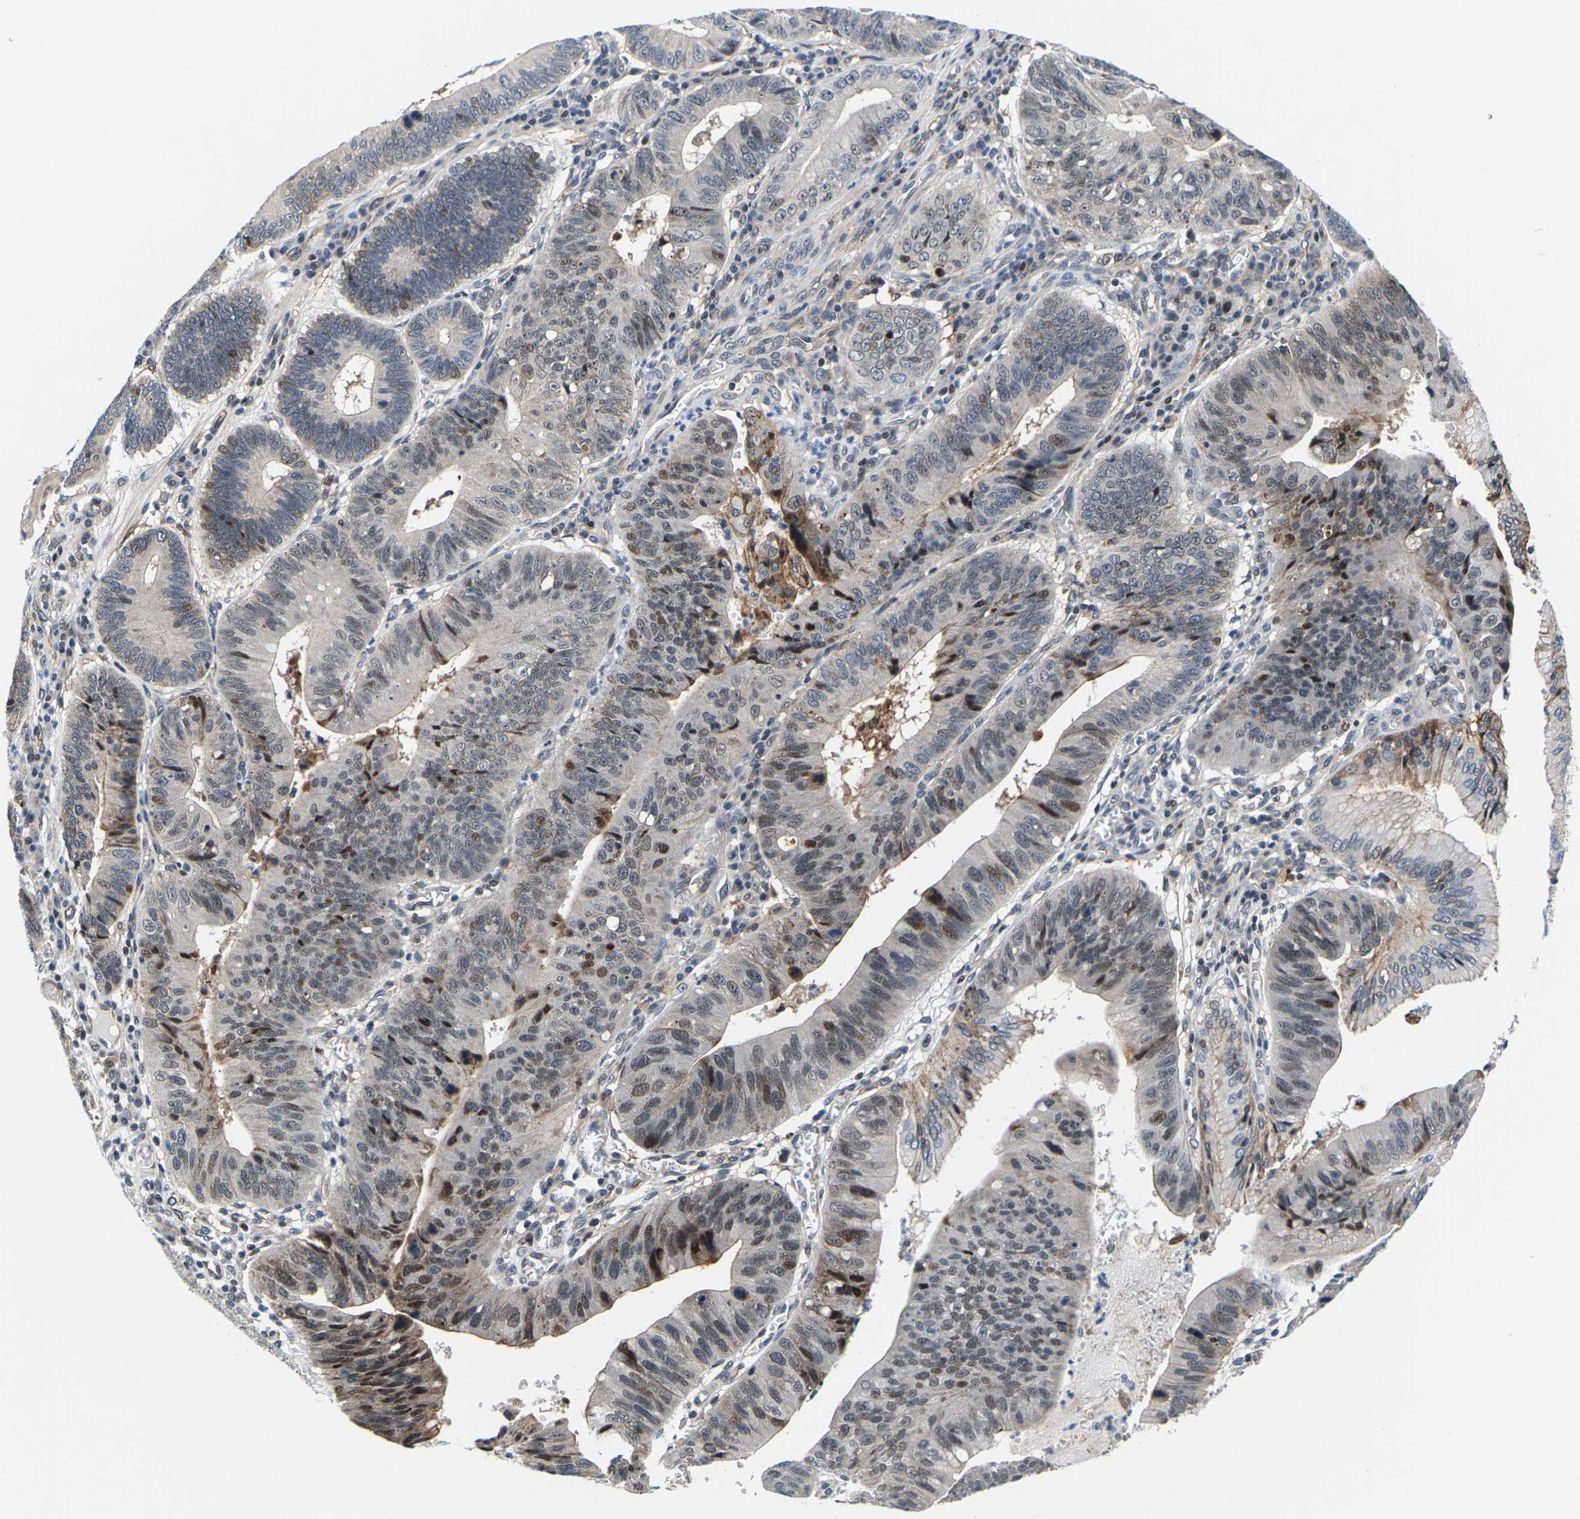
{"staining": {"intensity": "weak", "quantity": "25%-75%", "location": "cytoplasmic/membranous,nuclear"}, "tissue": "stomach cancer", "cell_type": "Tumor cells", "image_type": "cancer", "snomed": [{"axis": "morphology", "description": "Adenocarcinoma, NOS"}, {"axis": "topography", "description": "Stomach"}], "caption": "The image demonstrates immunohistochemical staining of stomach cancer (adenocarcinoma). There is weak cytoplasmic/membranous and nuclear expression is seen in approximately 25%-75% of tumor cells.", "gene": "GTPBP10", "patient": {"sex": "male", "age": 59}}